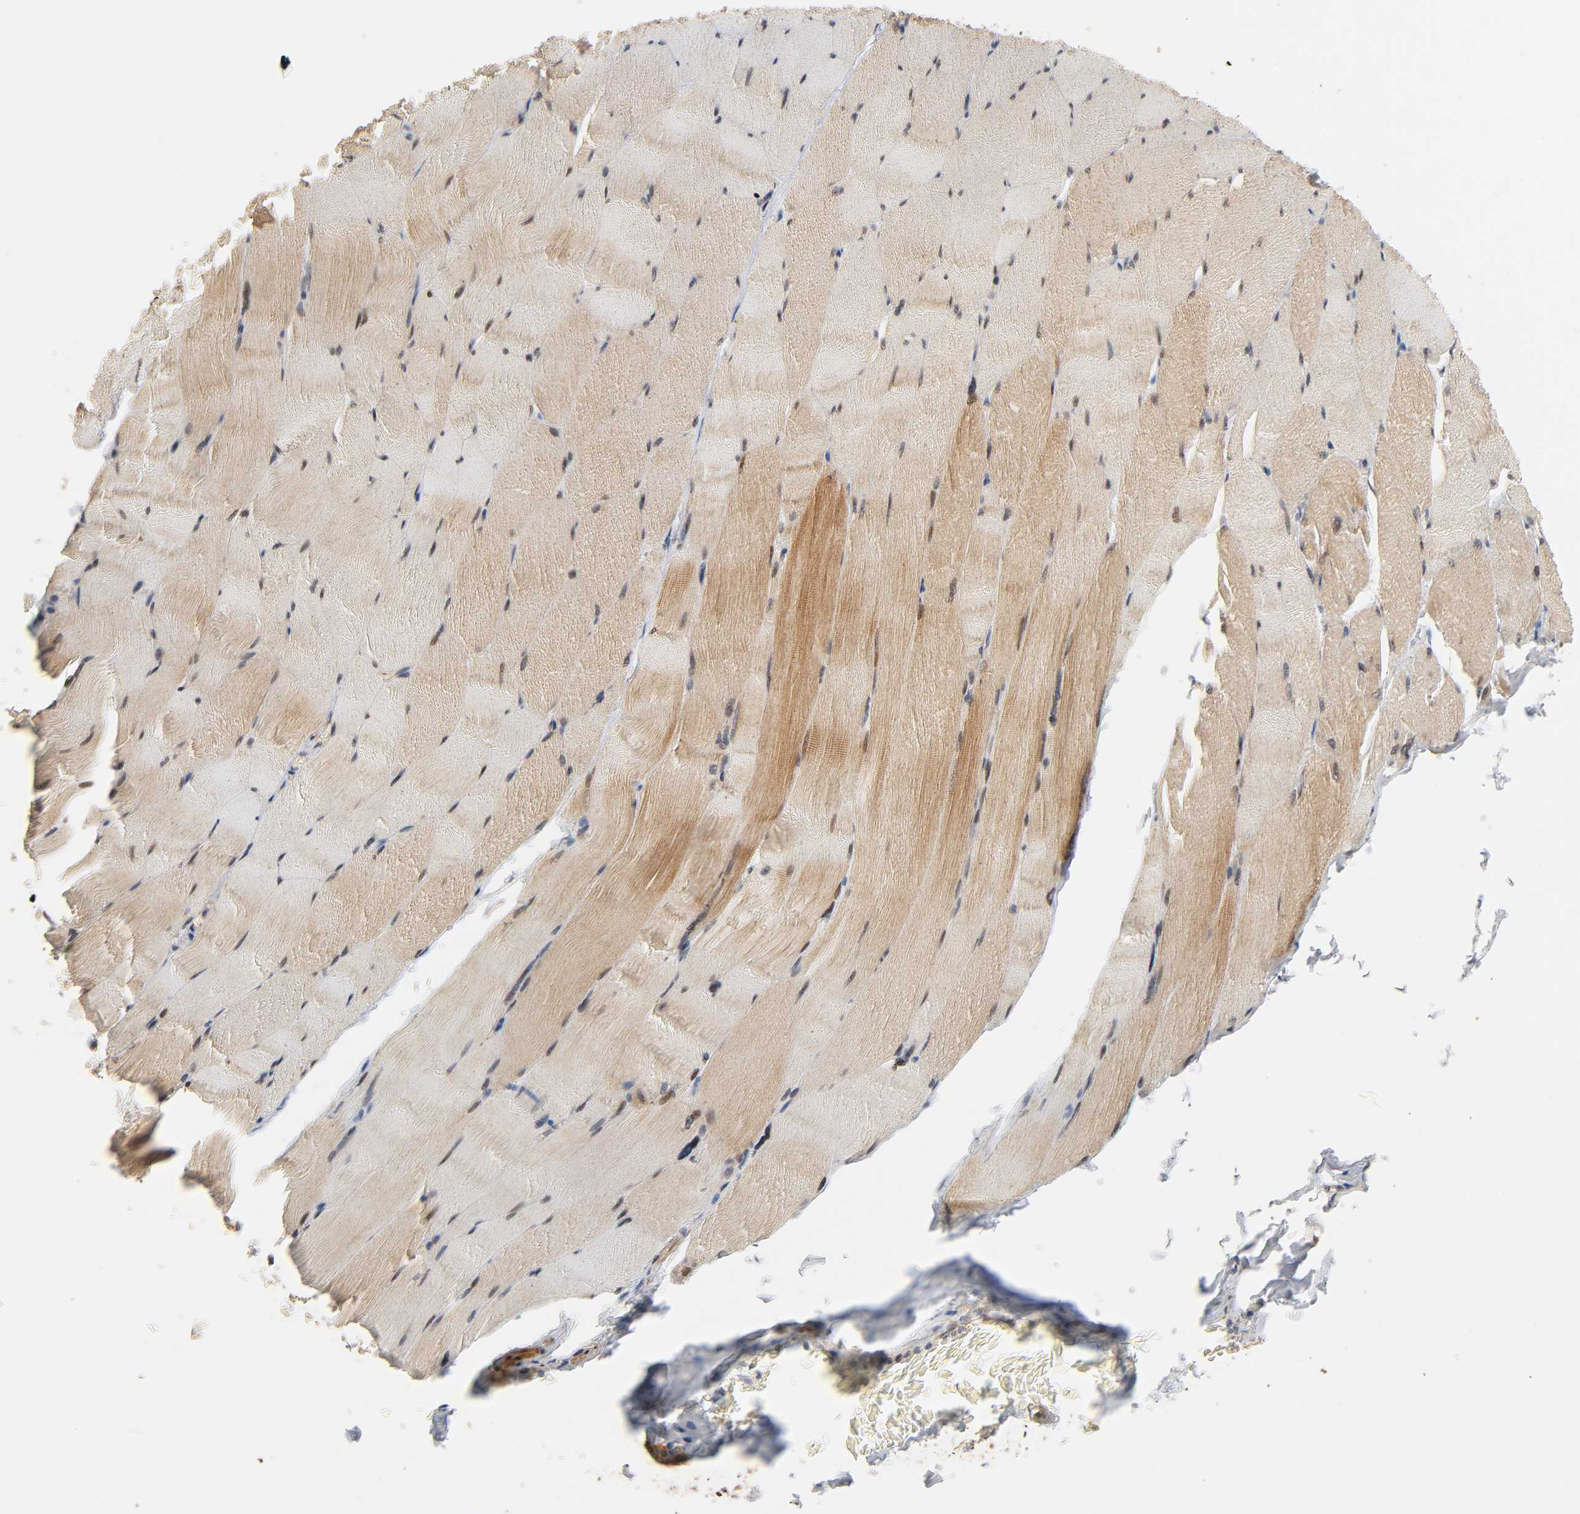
{"staining": {"intensity": "moderate", "quantity": ">75%", "location": "cytoplasmic/membranous,nuclear"}, "tissue": "skeletal muscle", "cell_type": "Myocytes", "image_type": "normal", "snomed": [{"axis": "morphology", "description": "Normal tissue, NOS"}, {"axis": "topography", "description": "Skeletal muscle"}], "caption": "Myocytes display medium levels of moderate cytoplasmic/membranous,nuclear staining in approximately >75% of cells in unremarkable human skeletal muscle.", "gene": "NEMF", "patient": {"sex": "male", "age": 62}}